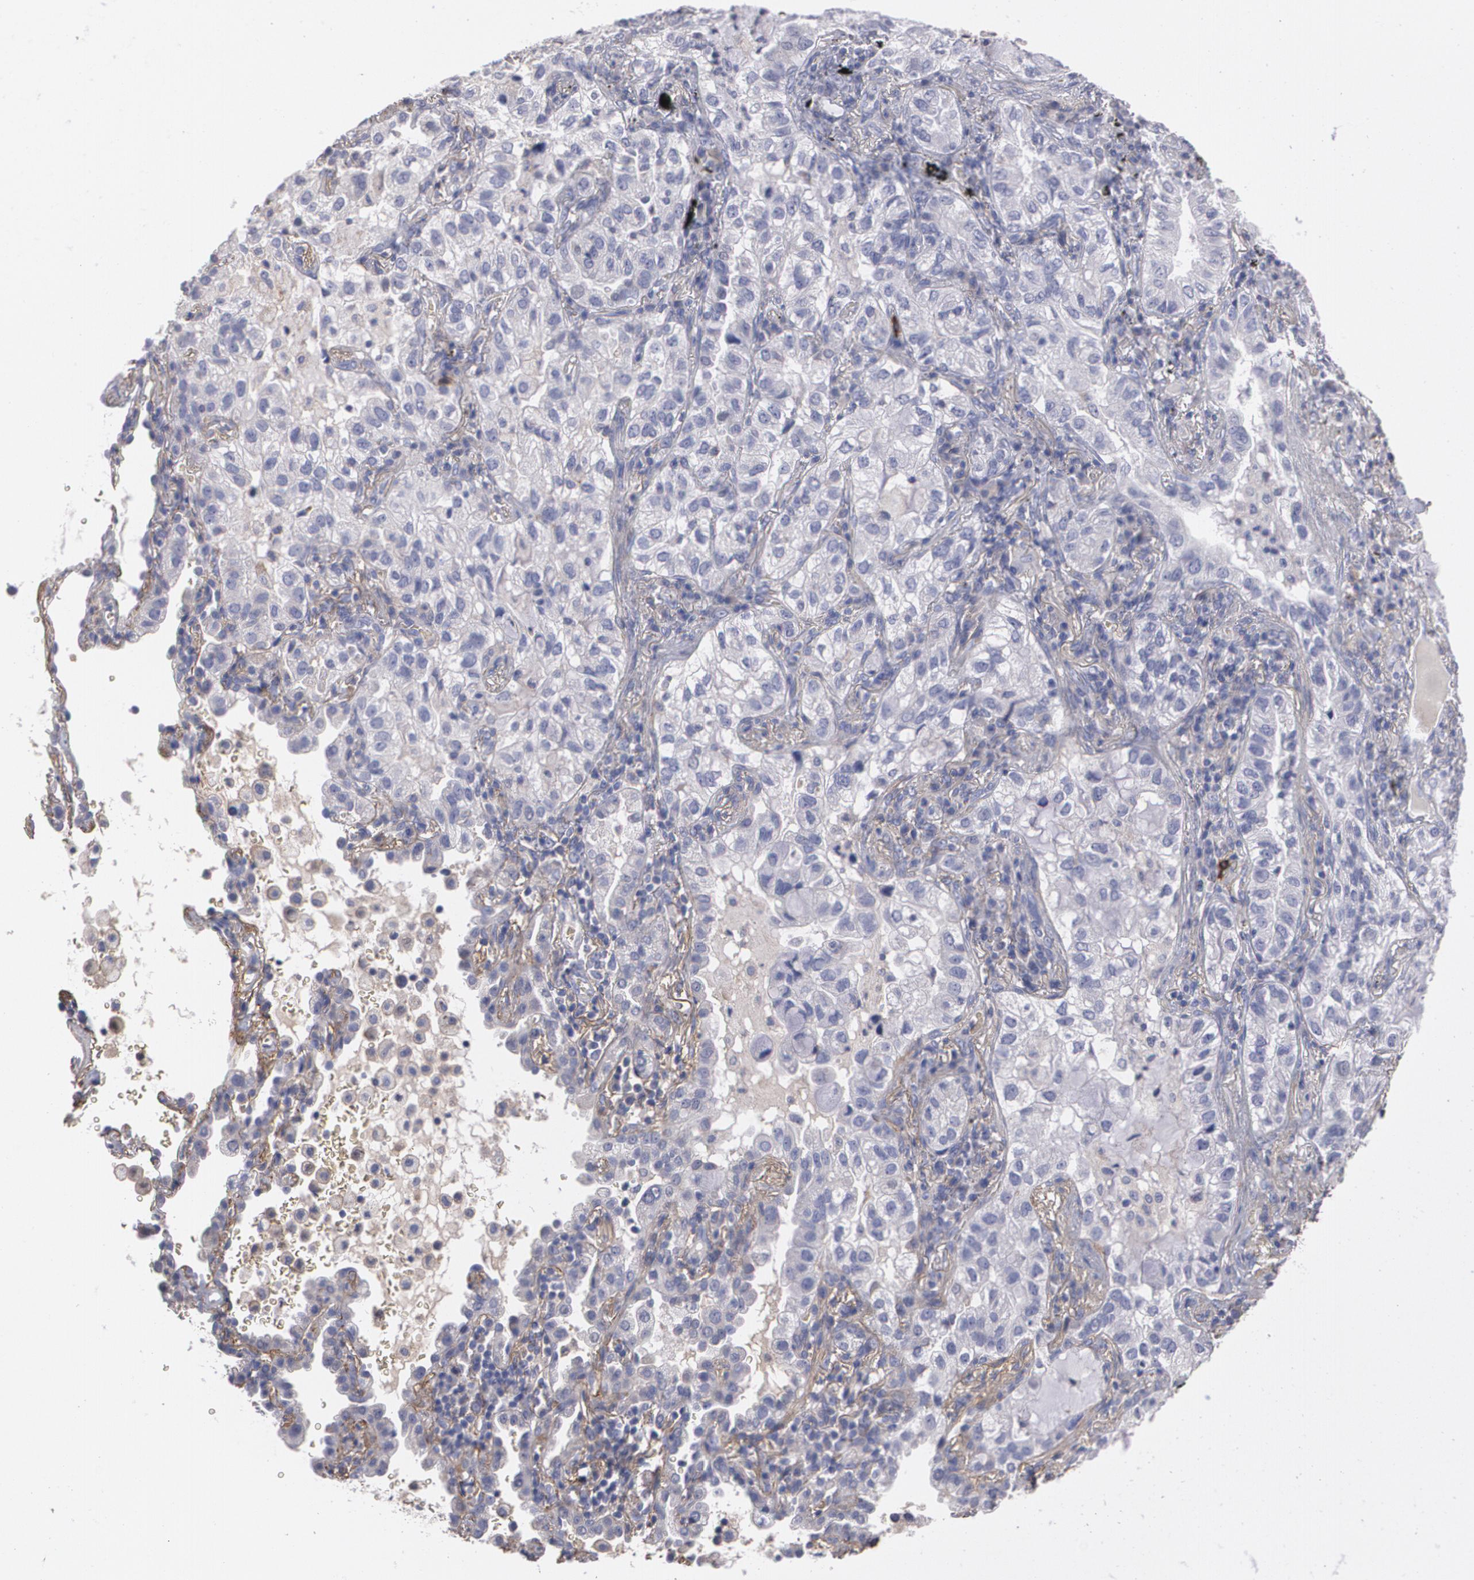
{"staining": {"intensity": "negative", "quantity": "none", "location": "none"}, "tissue": "lung cancer", "cell_type": "Tumor cells", "image_type": "cancer", "snomed": [{"axis": "morphology", "description": "Adenocarcinoma, NOS"}, {"axis": "topography", "description": "Lung"}], "caption": "High power microscopy photomicrograph of an immunohistochemistry photomicrograph of lung cancer, revealing no significant staining in tumor cells.", "gene": "FBLN1", "patient": {"sex": "female", "age": 50}}